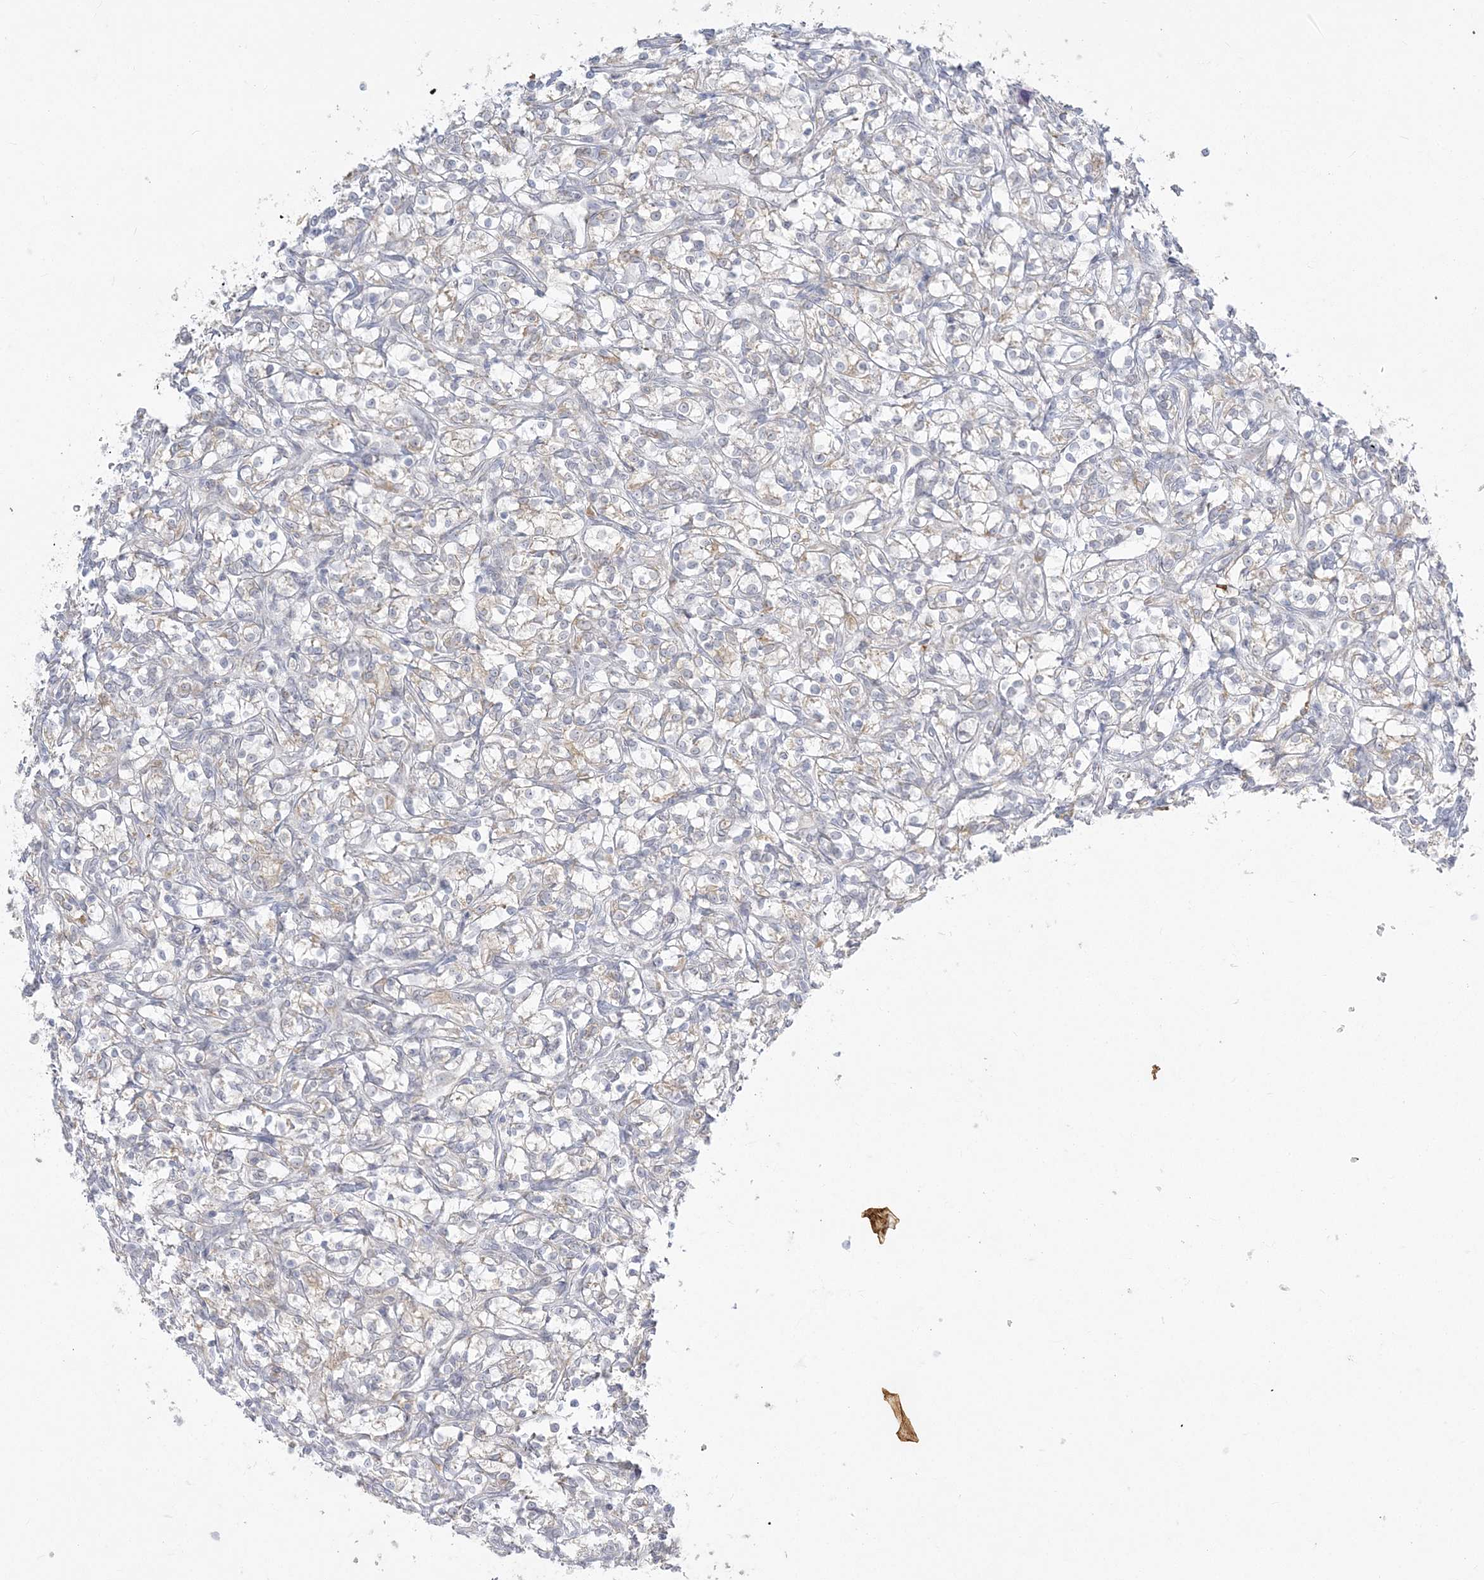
{"staining": {"intensity": "negative", "quantity": "none", "location": "none"}, "tissue": "renal cancer", "cell_type": "Tumor cells", "image_type": "cancer", "snomed": [{"axis": "morphology", "description": "Adenocarcinoma, NOS"}, {"axis": "topography", "description": "Kidney"}], "caption": "Protein analysis of renal cancer displays no significant staining in tumor cells.", "gene": "ZC3H6", "patient": {"sex": "female", "age": 69}}